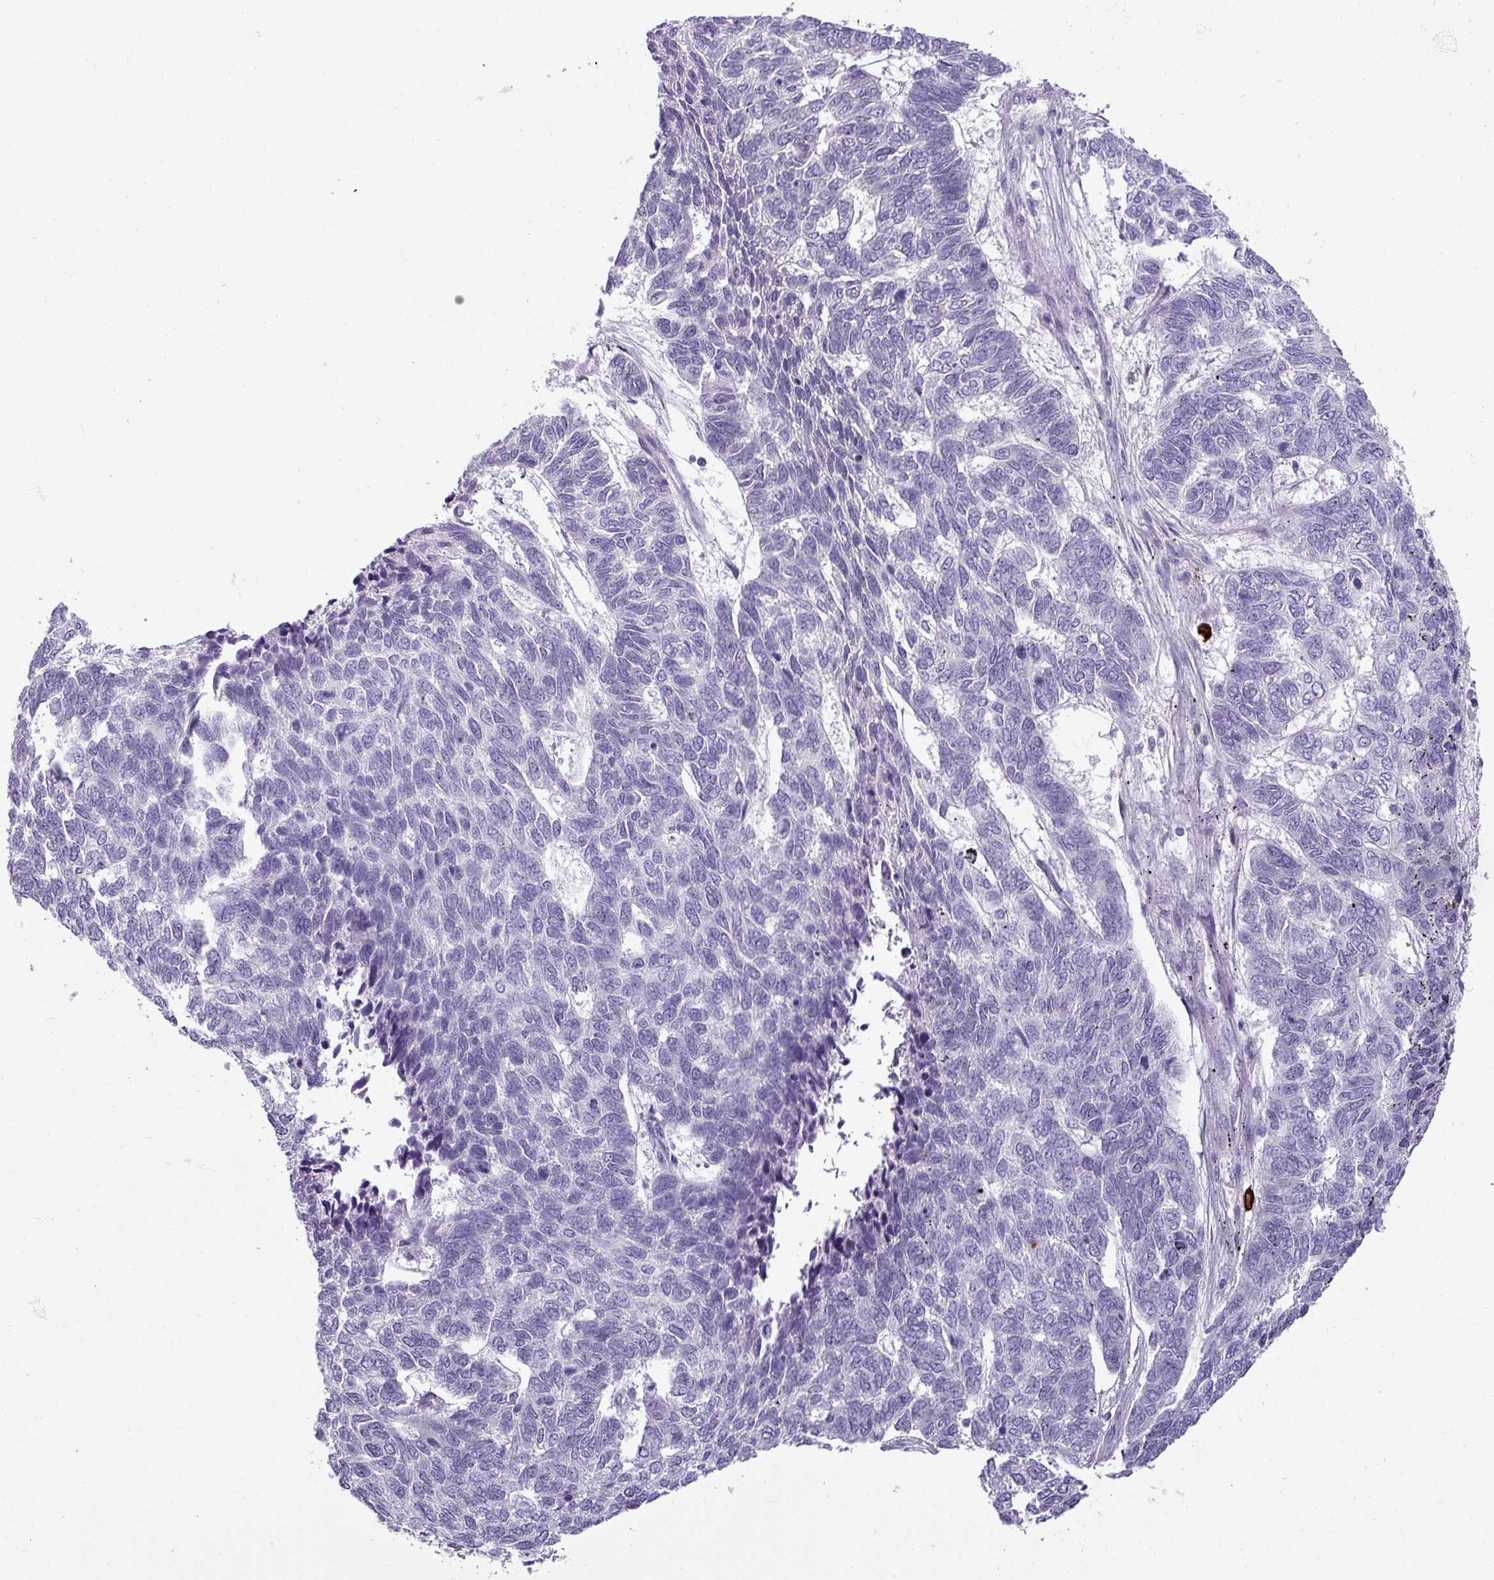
{"staining": {"intensity": "negative", "quantity": "none", "location": "none"}, "tissue": "skin cancer", "cell_type": "Tumor cells", "image_type": "cancer", "snomed": [{"axis": "morphology", "description": "Basal cell carcinoma"}, {"axis": "topography", "description": "Skin"}], "caption": "High magnification brightfield microscopy of skin cancer stained with DAB (3,3'-diaminobenzidine) (brown) and counterstained with hematoxylin (blue): tumor cells show no significant positivity.", "gene": "TRIM39", "patient": {"sex": "female", "age": 65}}